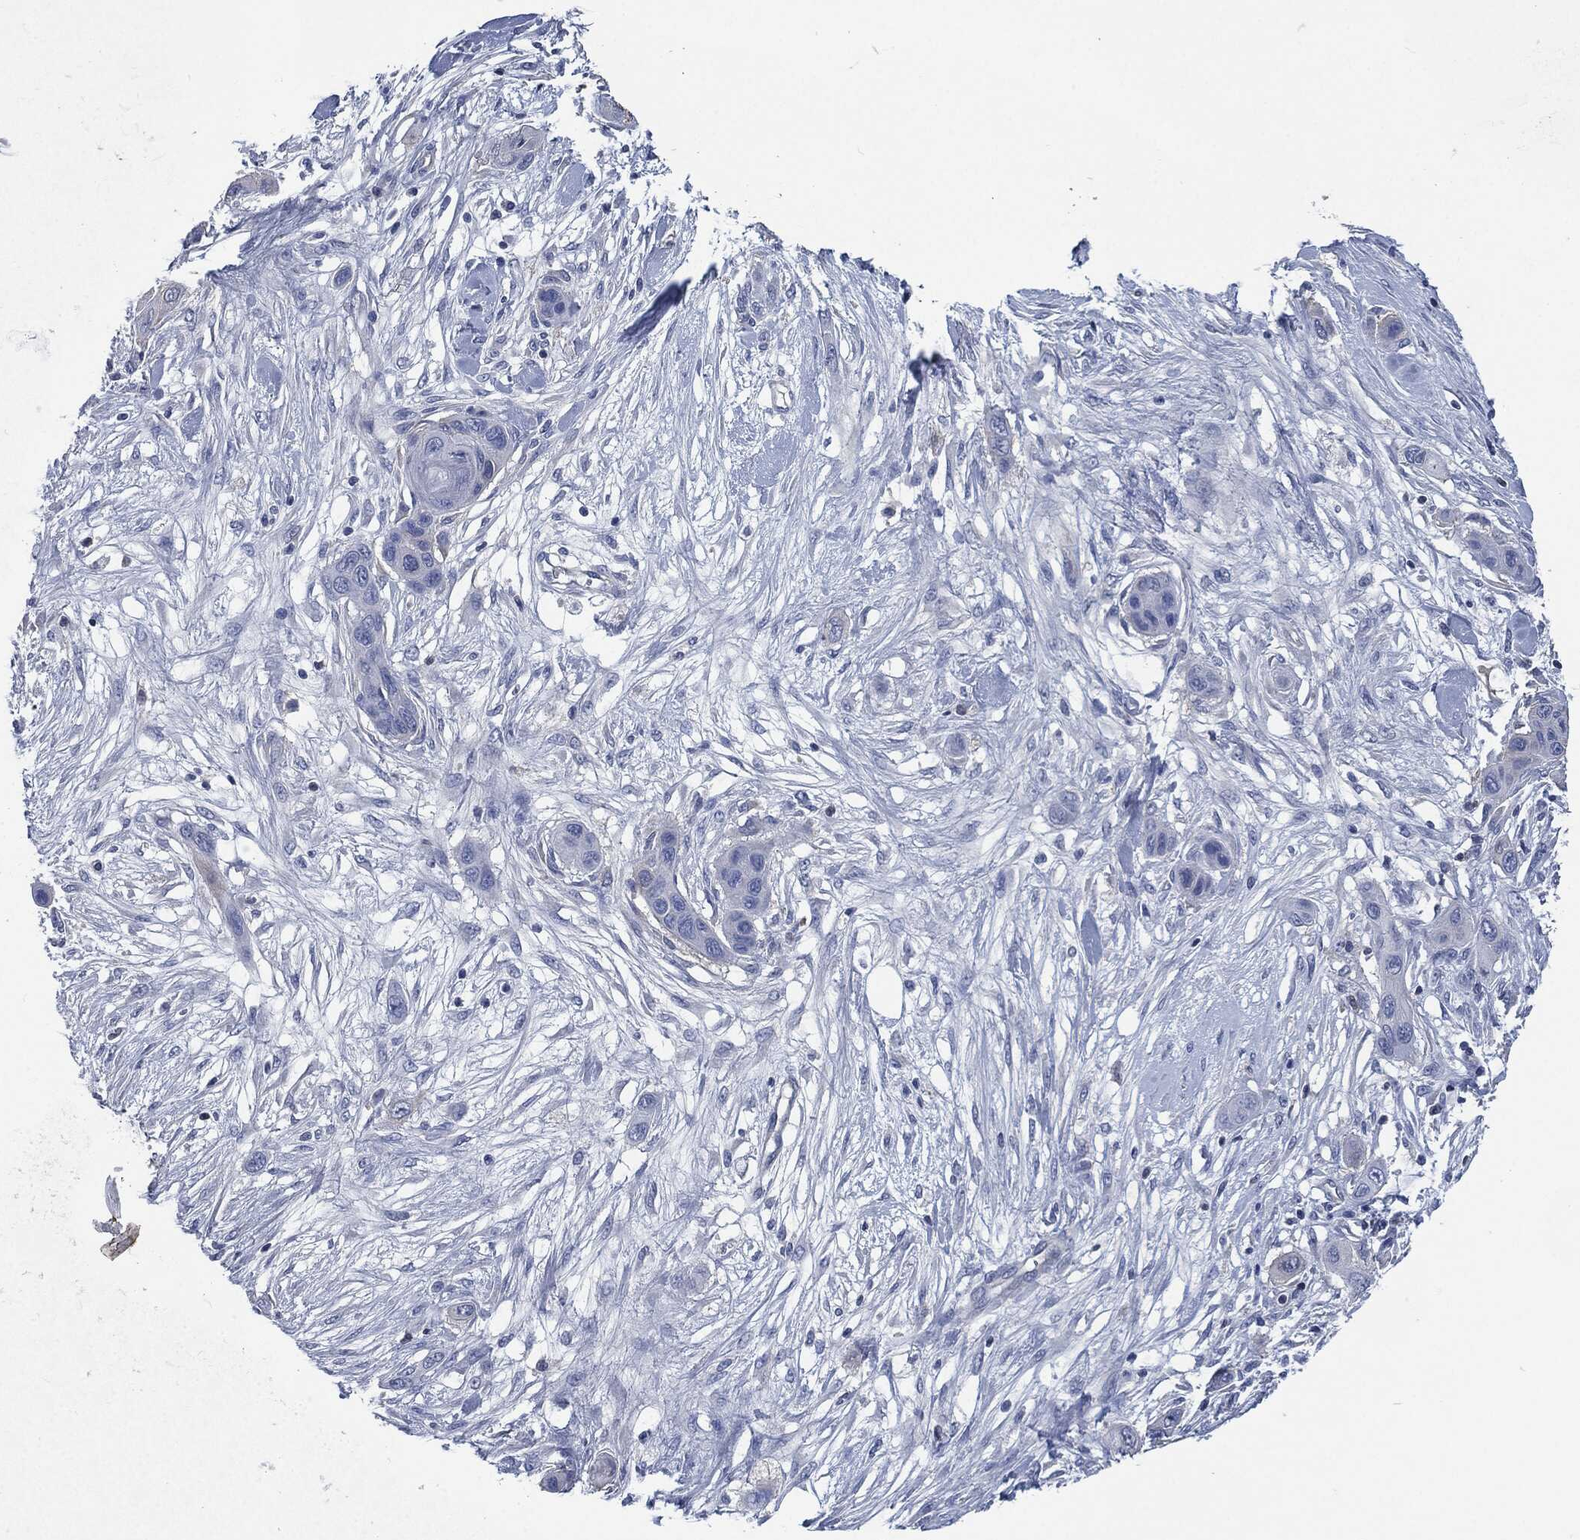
{"staining": {"intensity": "negative", "quantity": "none", "location": "none"}, "tissue": "skin cancer", "cell_type": "Tumor cells", "image_type": "cancer", "snomed": [{"axis": "morphology", "description": "Squamous cell carcinoma, NOS"}, {"axis": "topography", "description": "Skin"}], "caption": "Immunohistochemistry micrograph of neoplastic tissue: human squamous cell carcinoma (skin) stained with DAB (3,3'-diaminobenzidine) reveals no significant protein expression in tumor cells. (DAB immunohistochemistry (IHC) visualized using brightfield microscopy, high magnification).", "gene": "CD27", "patient": {"sex": "male", "age": 79}}